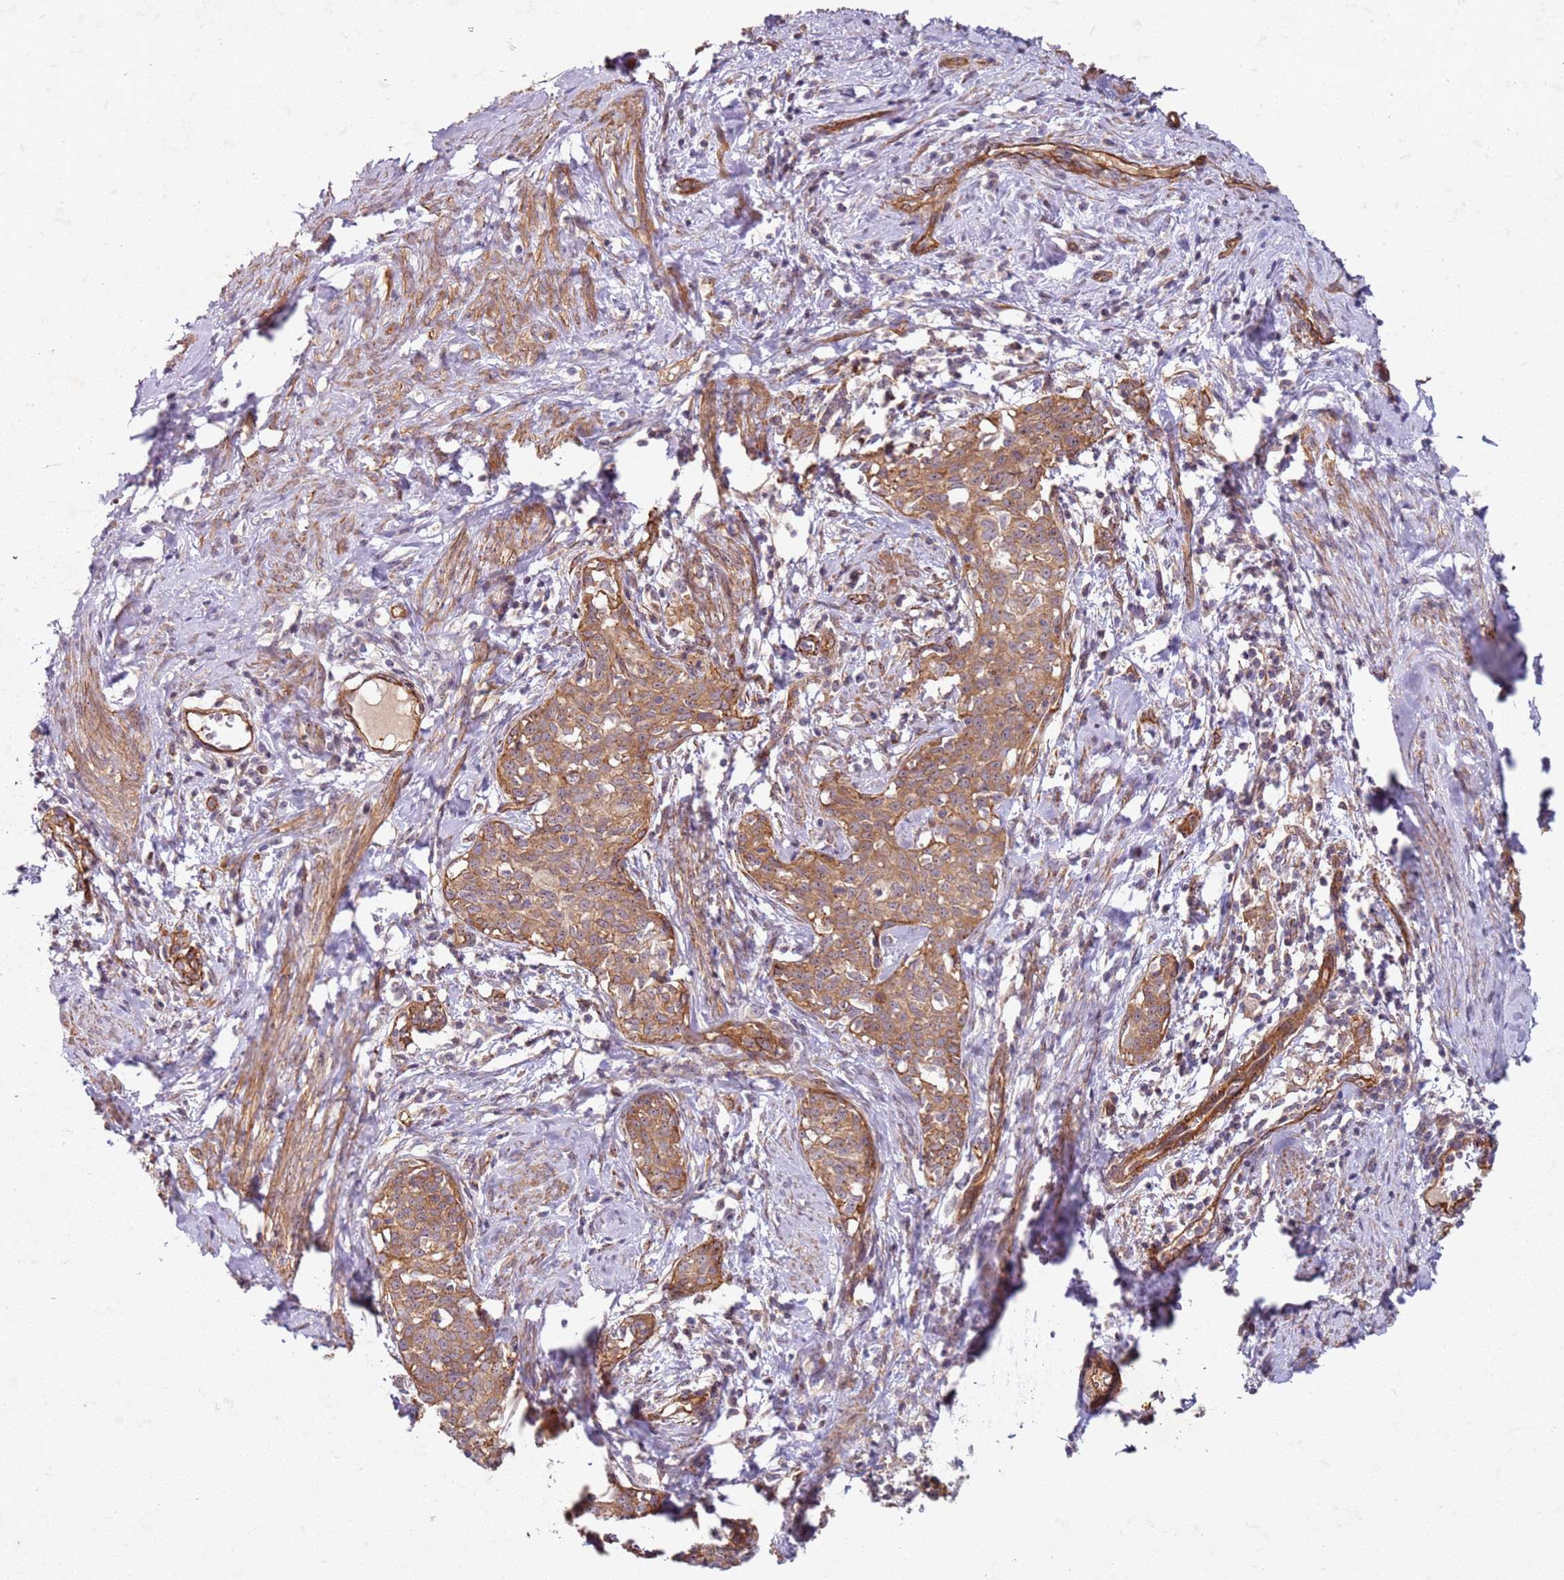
{"staining": {"intensity": "moderate", "quantity": ">75%", "location": "cytoplasmic/membranous"}, "tissue": "cervical cancer", "cell_type": "Tumor cells", "image_type": "cancer", "snomed": [{"axis": "morphology", "description": "Squamous cell carcinoma, NOS"}, {"axis": "topography", "description": "Cervix"}], "caption": "A medium amount of moderate cytoplasmic/membranous positivity is identified in about >75% of tumor cells in cervical cancer tissue. (Brightfield microscopy of DAB IHC at high magnification).", "gene": "C2CD4B", "patient": {"sex": "female", "age": 52}}